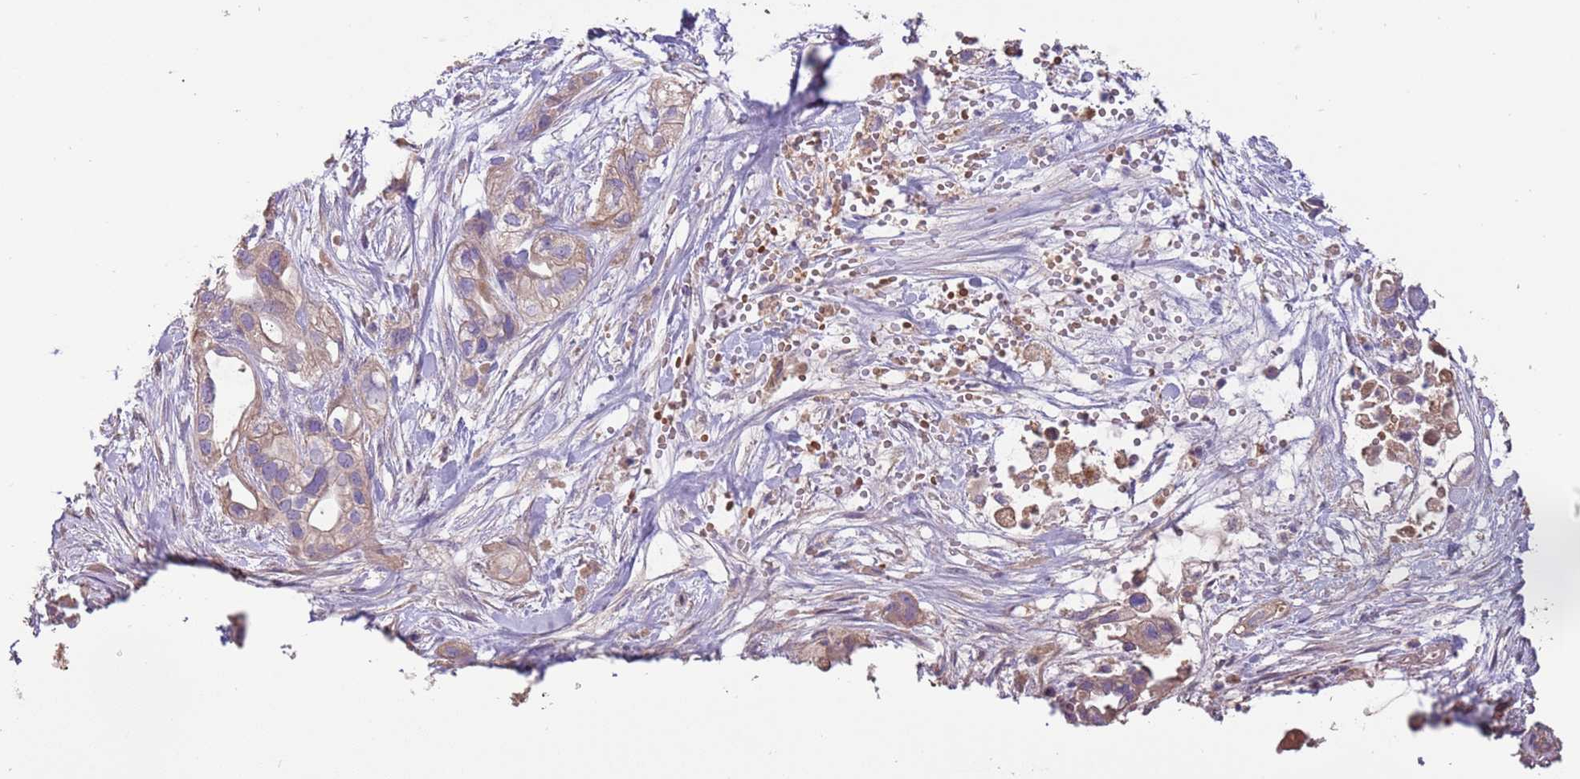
{"staining": {"intensity": "weak", "quantity": ">75%", "location": "cytoplasmic/membranous"}, "tissue": "pancreatic cancer", "cell_type": "Tumor cells", "image_type": "cancer", "snomed": [{"axis": "morphology", "description": "Adenocarcinoma, NOS"}, {"axis": "topography", "description": "Pancreas"}], "caption": "There is low levels of weak cytoplasmic/membranous expression in tumor cells of pancreatic cancer, as demonstrated by immunohistochemical staining (brown color).", "gene": "TRMO", "patient": {"sex": "male", "age": 44}}